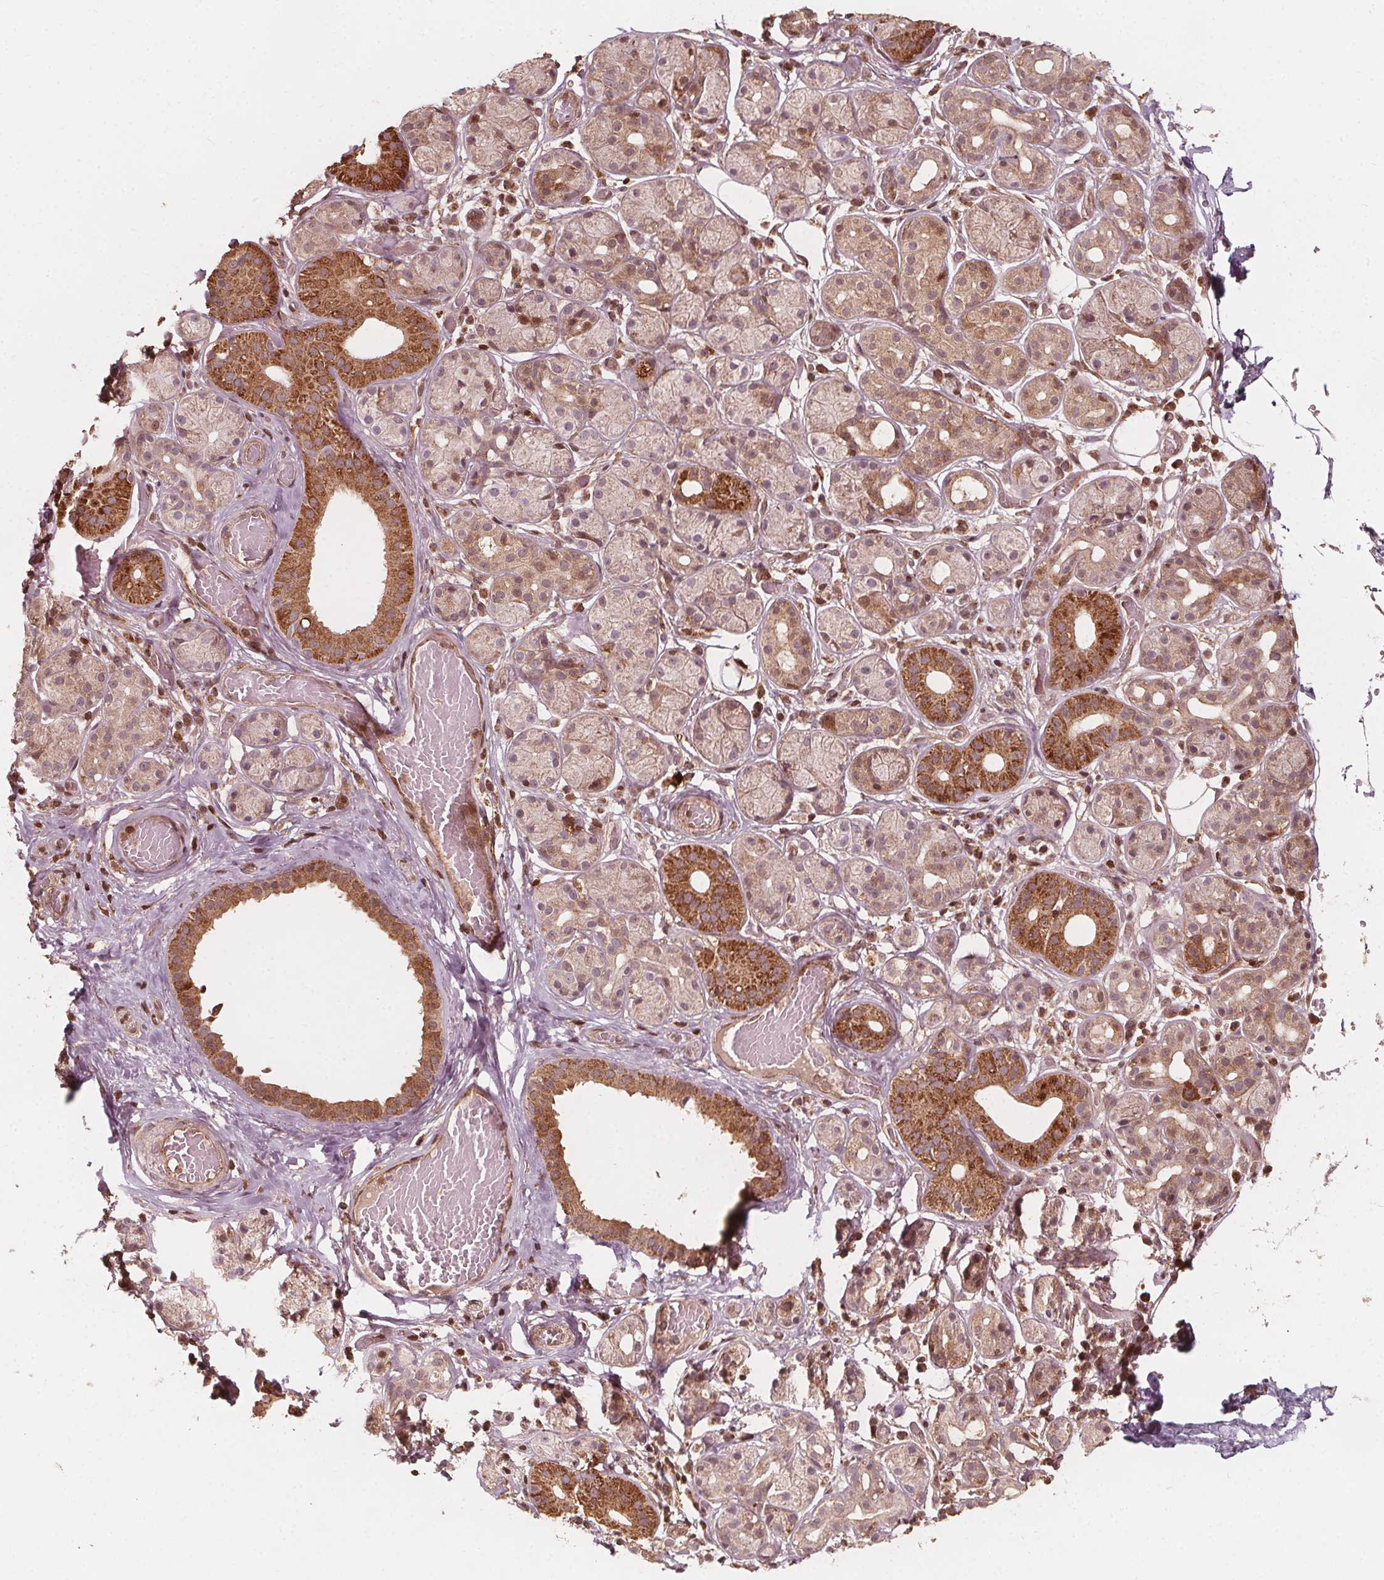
{"staining": {"intensity": "strong", "quantity": "<25%", "location": "cytoplasmic/membranous"}, "tissue": "salivary gland", "cell_type": "Glandular cells", "image_type": "normal", "snomed": [{"axis": "morphology", "description": "Normal tissue, NOS"}, {"axis": "topography", "description": "Salivary gland"}, {"axis": "topography", "description": "Peripheral nerve tissue"}], "caption": "The photomicrograph shows immunohistochemical staining of benign salivary gland. There is strong cytoplasmic/membranous expression is seen in about <25% of glandular cells.", "gene": "AIP", "patient": {"sex": "male", "age": 71}}